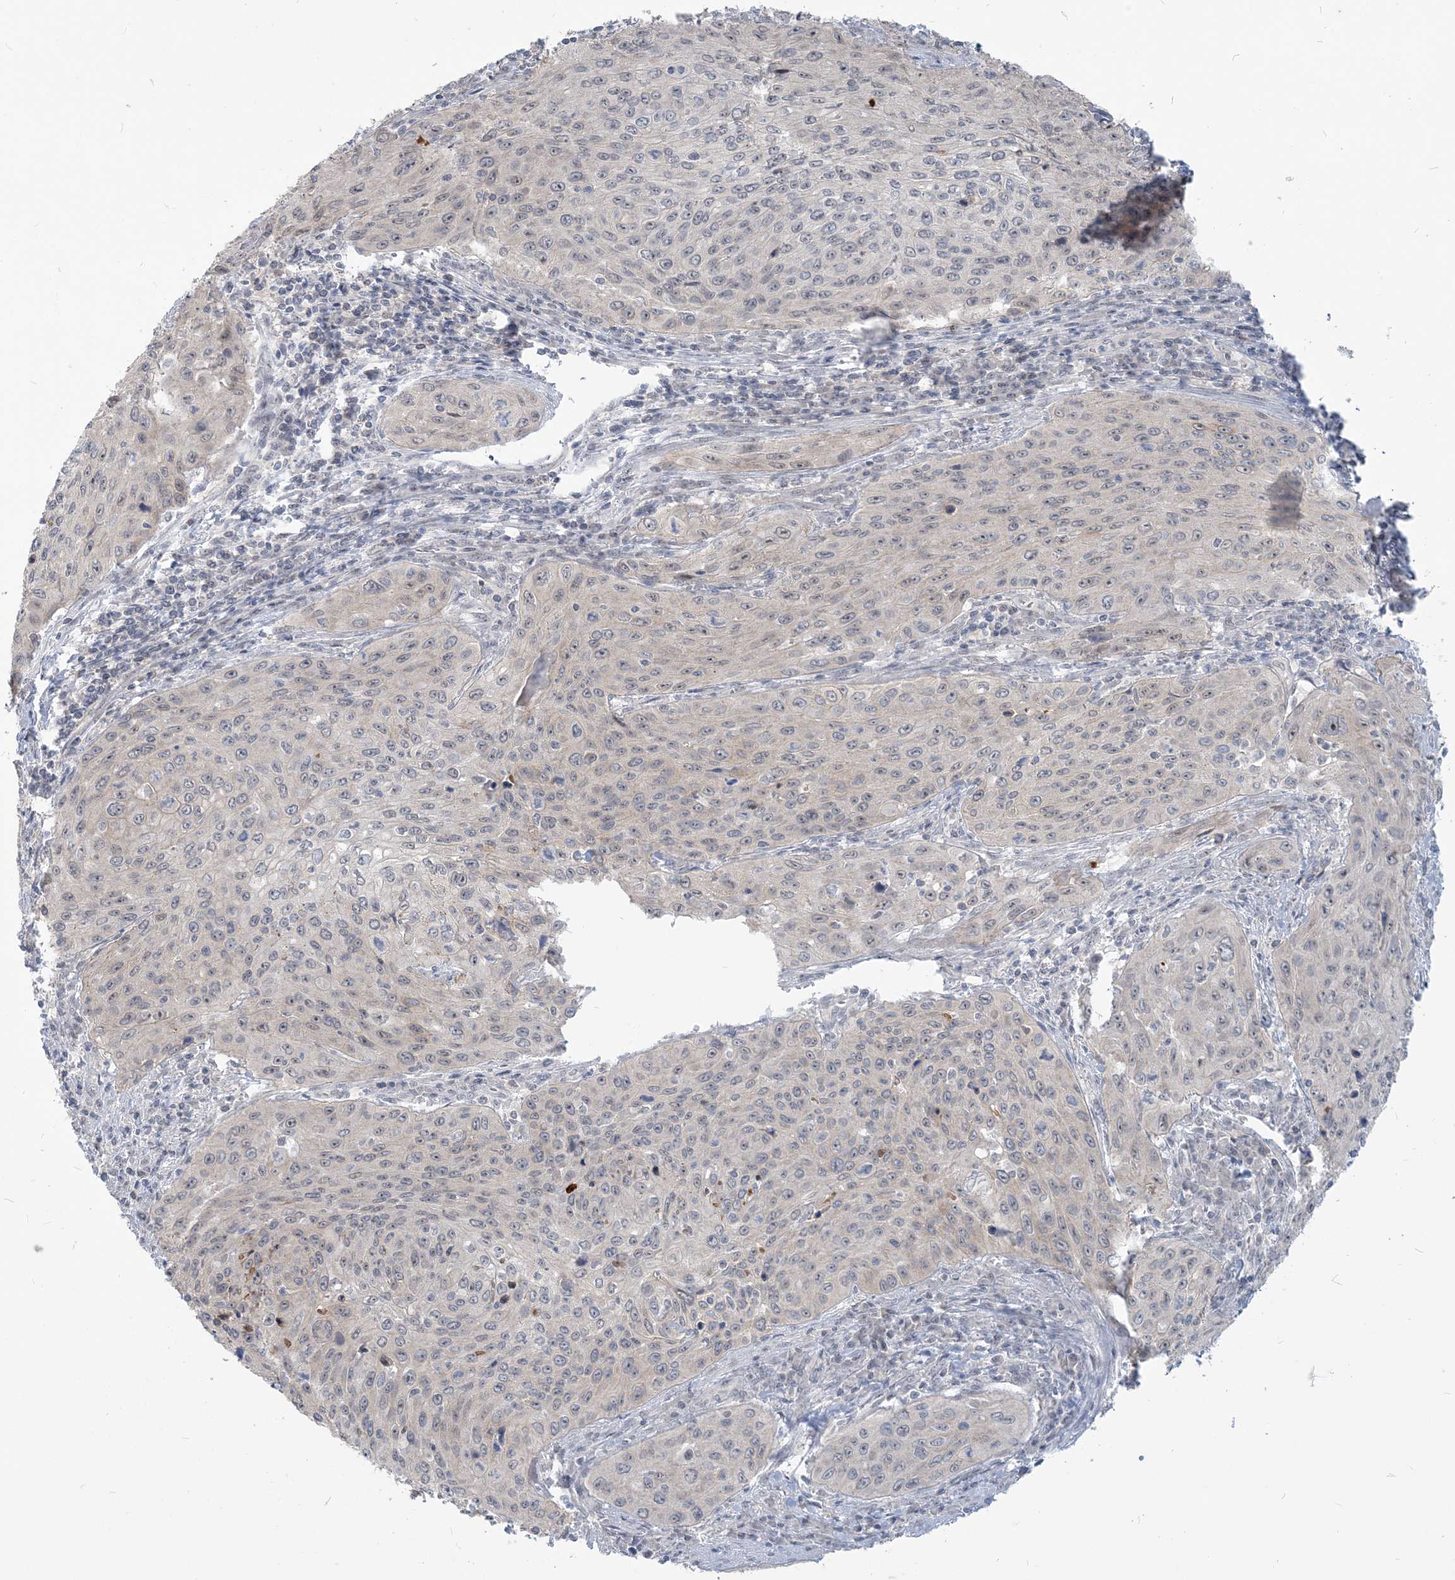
{"staining": {"intensity": "negative", "quantity": "none", "location": "none"}, "tissue": "cervical cancer", "cell_type": "Tumor cells", "image_type": "cancer", "snomed": [{"axis": "morphology", "description": "Squamous cell carcinoma, NOS"}, {"axis": "topography", "description": "Cervix"}], "caption": "An image of human squamous cell carcinoma (cervical) is negative for staining in tumor cells.", "gene": "SDAD1", "patient": {"sex": "female", "age": 32}}